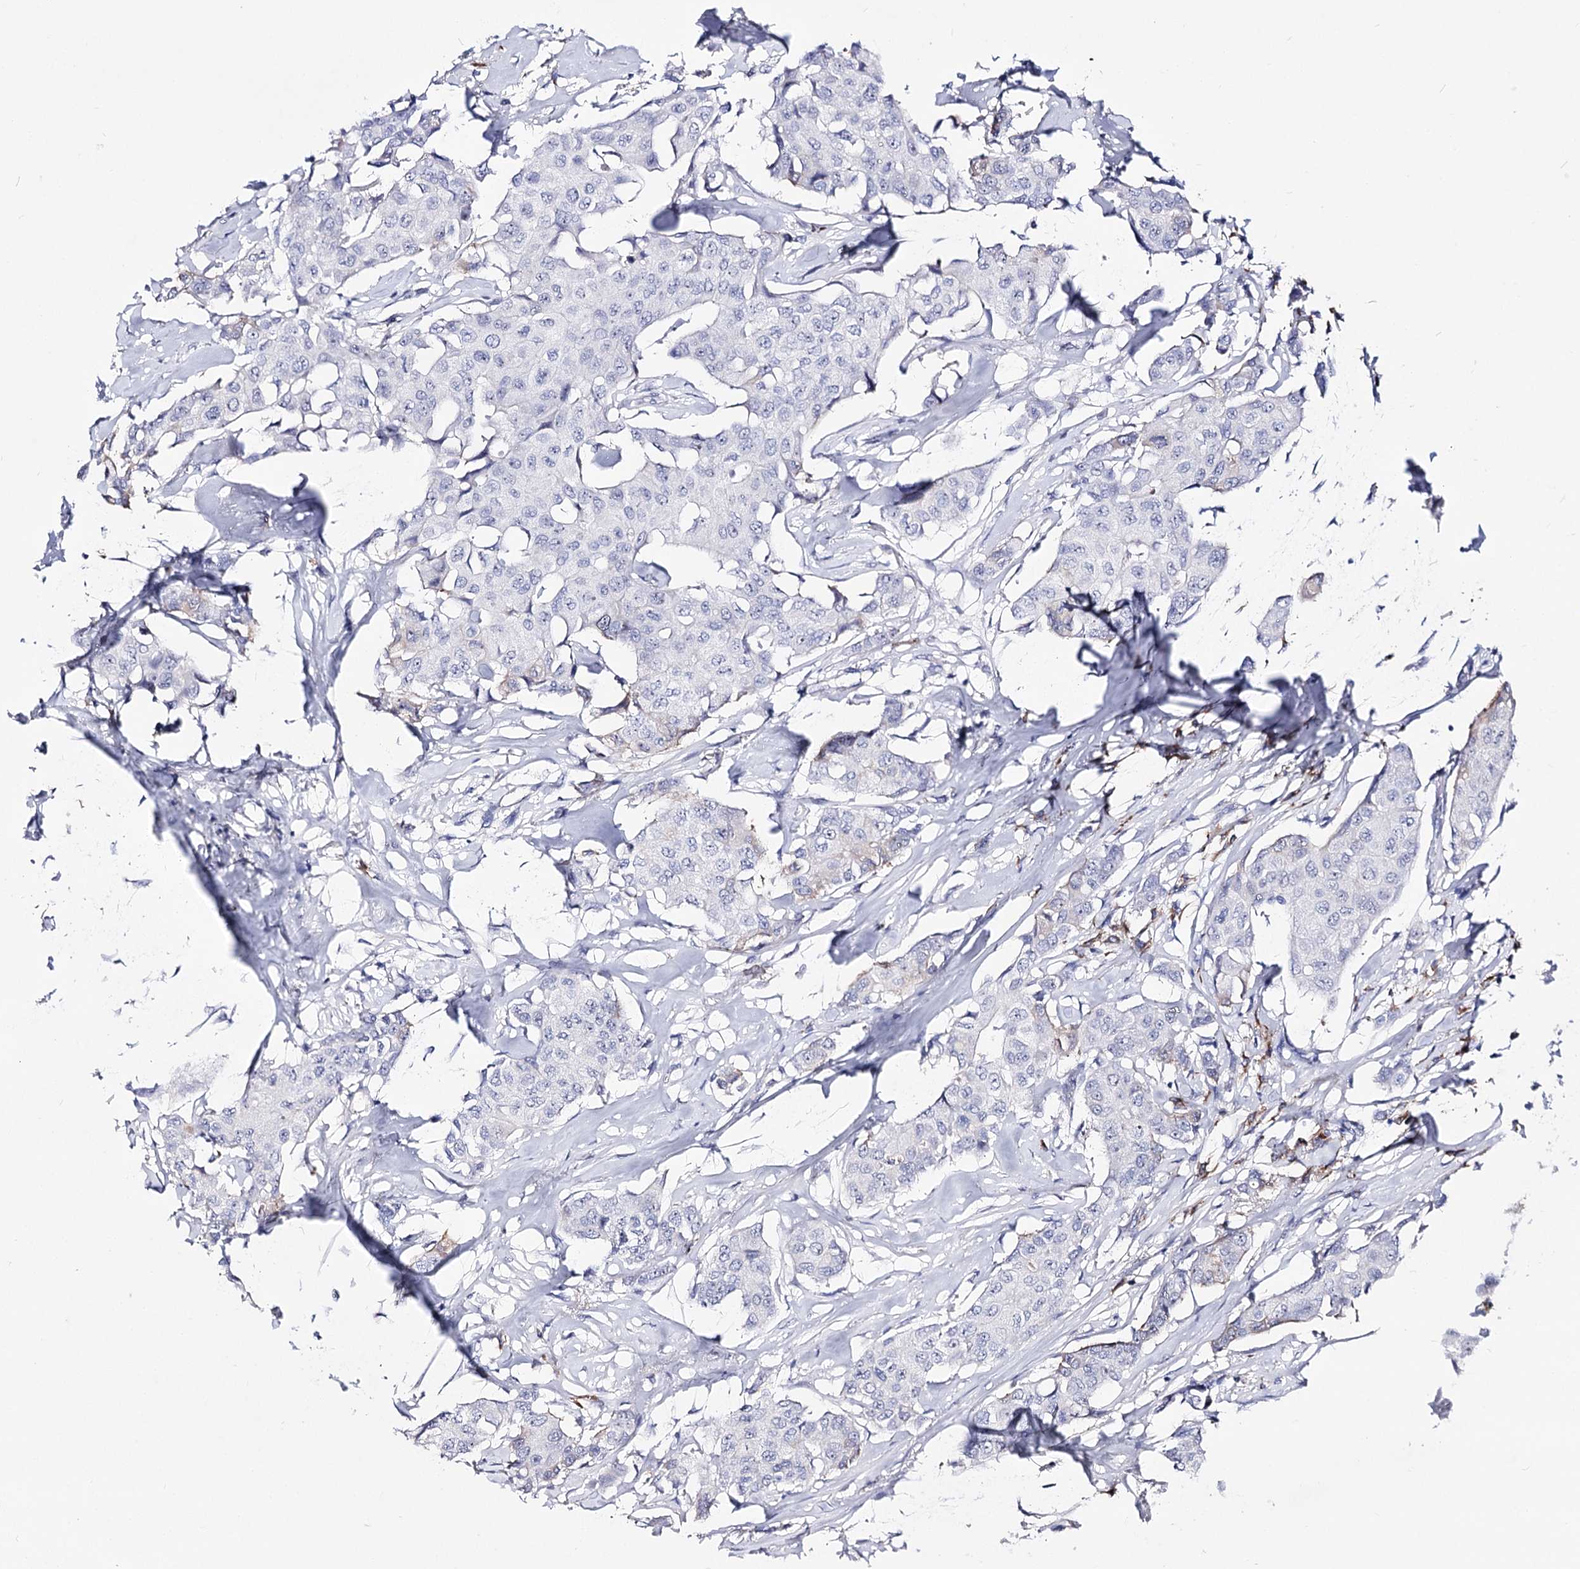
{"staining": {"intensity": "negative", "quantity": "none", "location": "none"}, "tissue": "breast cancer", "cell_type": "Tumor cells", "image_type": "cancer", "snomed": [{"axis": "morphology", "description": "Duct carcinoma"}, {"axis": "topography", "description": "Breast"}], "caption": "Immunohistochemistry (IHC) histopathology image of neoplastic tissue: infiltrating ductal carcinoma (breast) stained with DAB (3,3'-diaminobenzidine) exhibits no significant protein expression in tumor cells.", "gene": "PCGF5", "patient": {"sex": "female", "age": 80}}